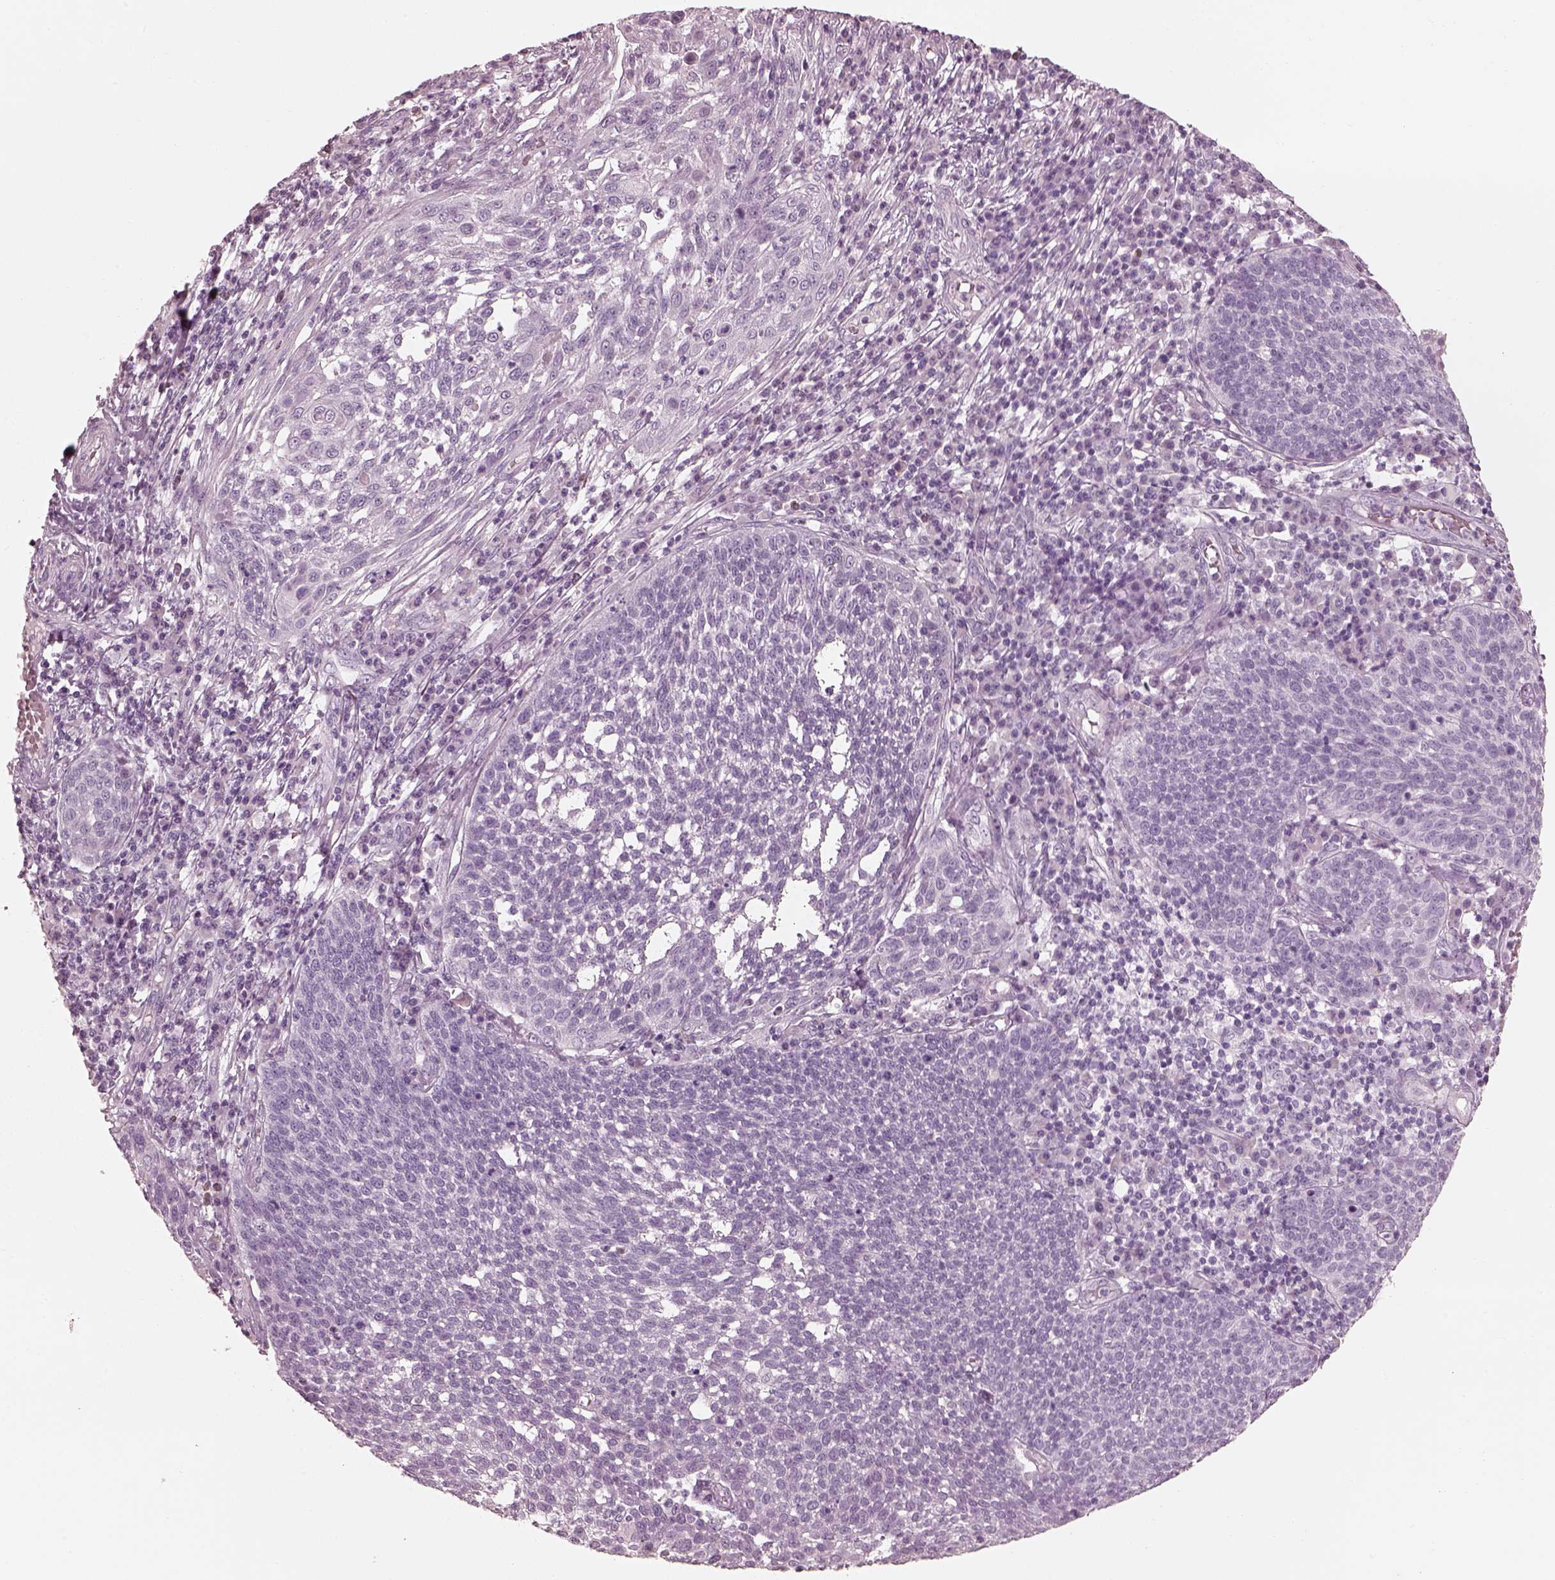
{"staining": {"intensity": "negative", "quantity": "none", "location": "none"}, "tissue": "cervical cancer", "cell_type": "Tumor cells", "image_type": "cancer", "snomed": [{"axis": "morphology", "description": "Squamous cell carcinoma, NOS"}, {"axis": "topography", "description": "Cervix"}], "caption": "High power microscopy micrograph of an IHC photomicrograph of cervical cancer, revealing no significant expression in tumor cells.", "gene": "RSPH9", "patient": {"sex": "female", "age": 34}}